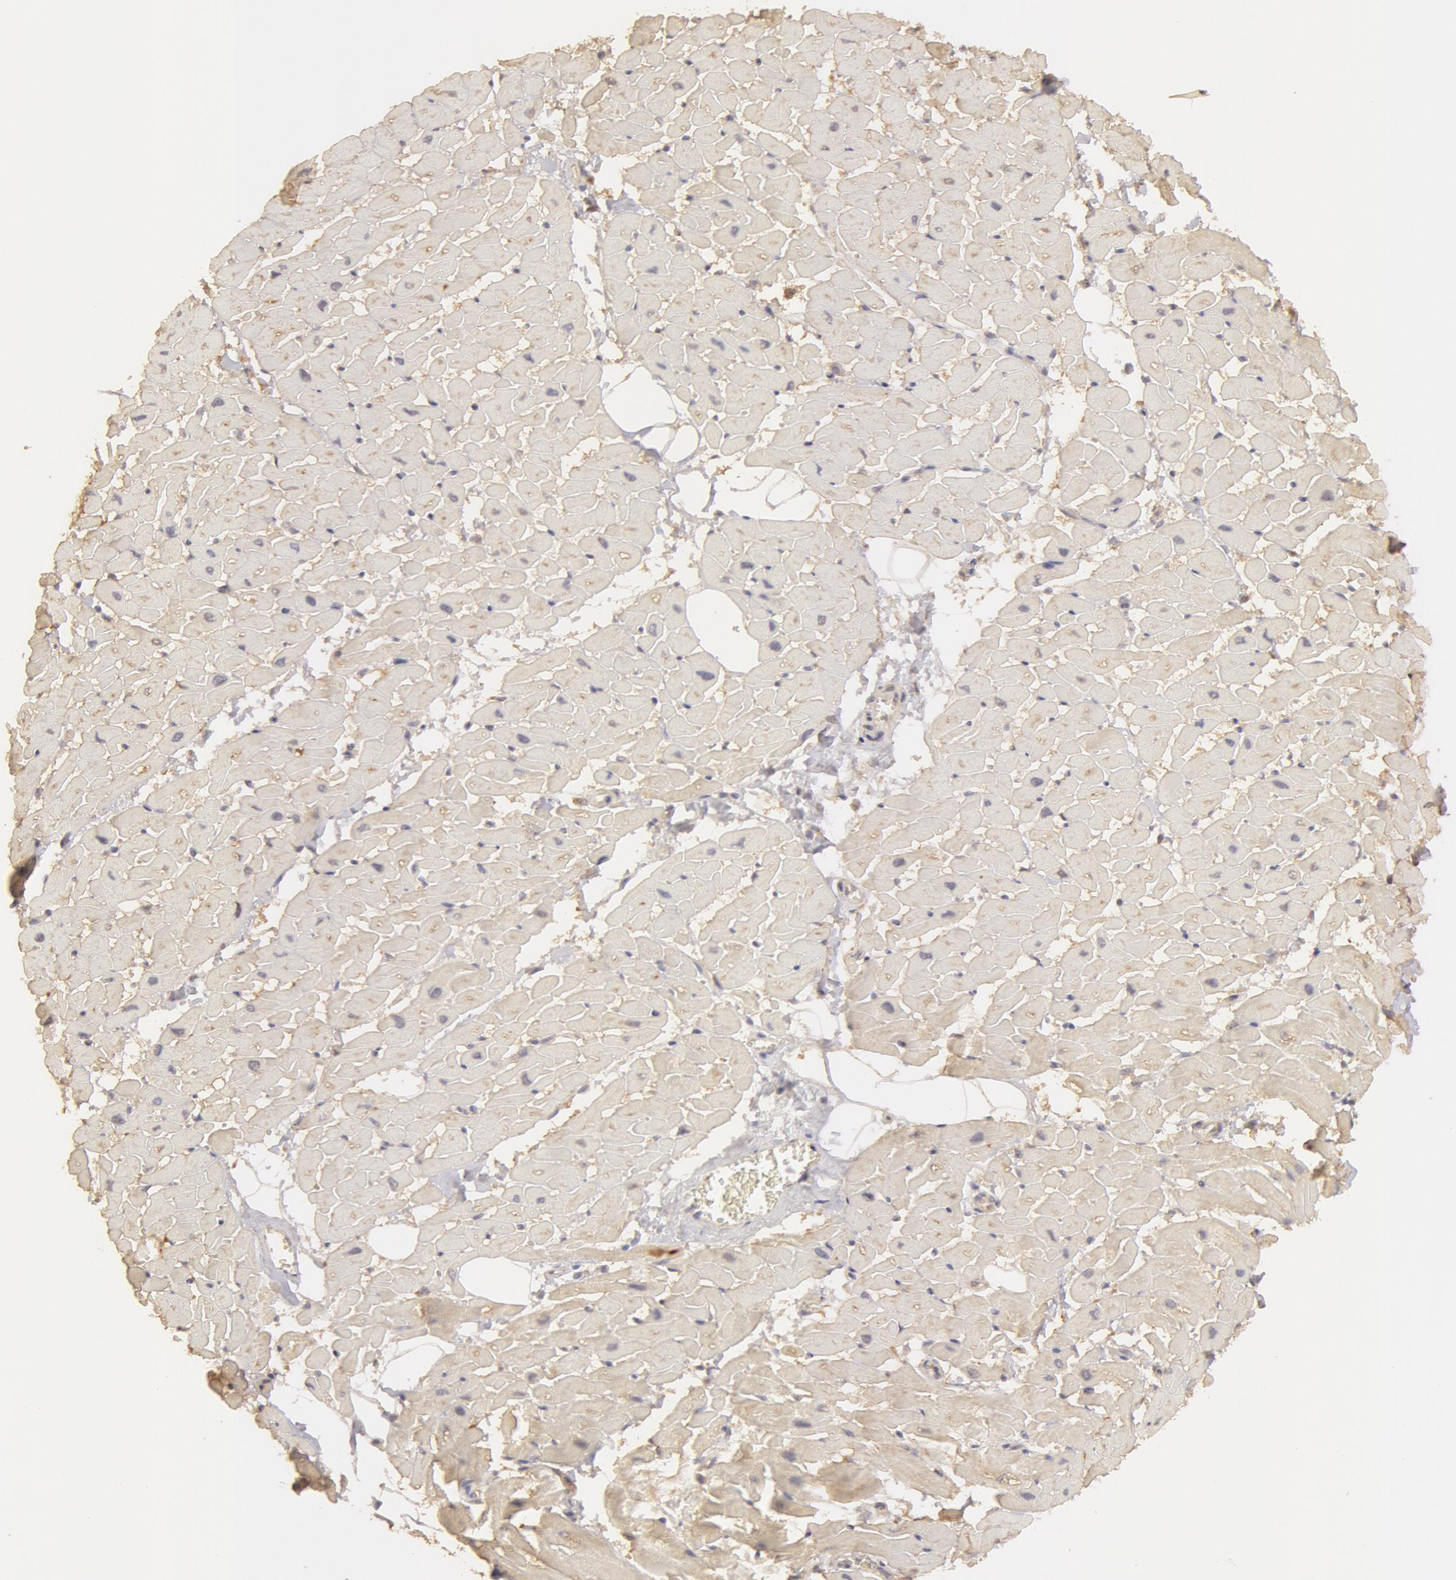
{"staining": {"intensity": "negative", "quantity": "none", "location": "none"}, "tissue": "heart muscle", "cell_type": "Cardiomyocytes", "image_type": "normal", "snomed": [{"axis": "morphology", "description": "Normal tissue, NOS"}, {"axis": "topography", "description": "Heart"}], "caption": "Immunohistochemical staining of unremarkable human heart muscle displays no significant positivity in cardiomyocytes.", "gene": "ADPRH", "patient": {"sex": "female", "age": 19}}